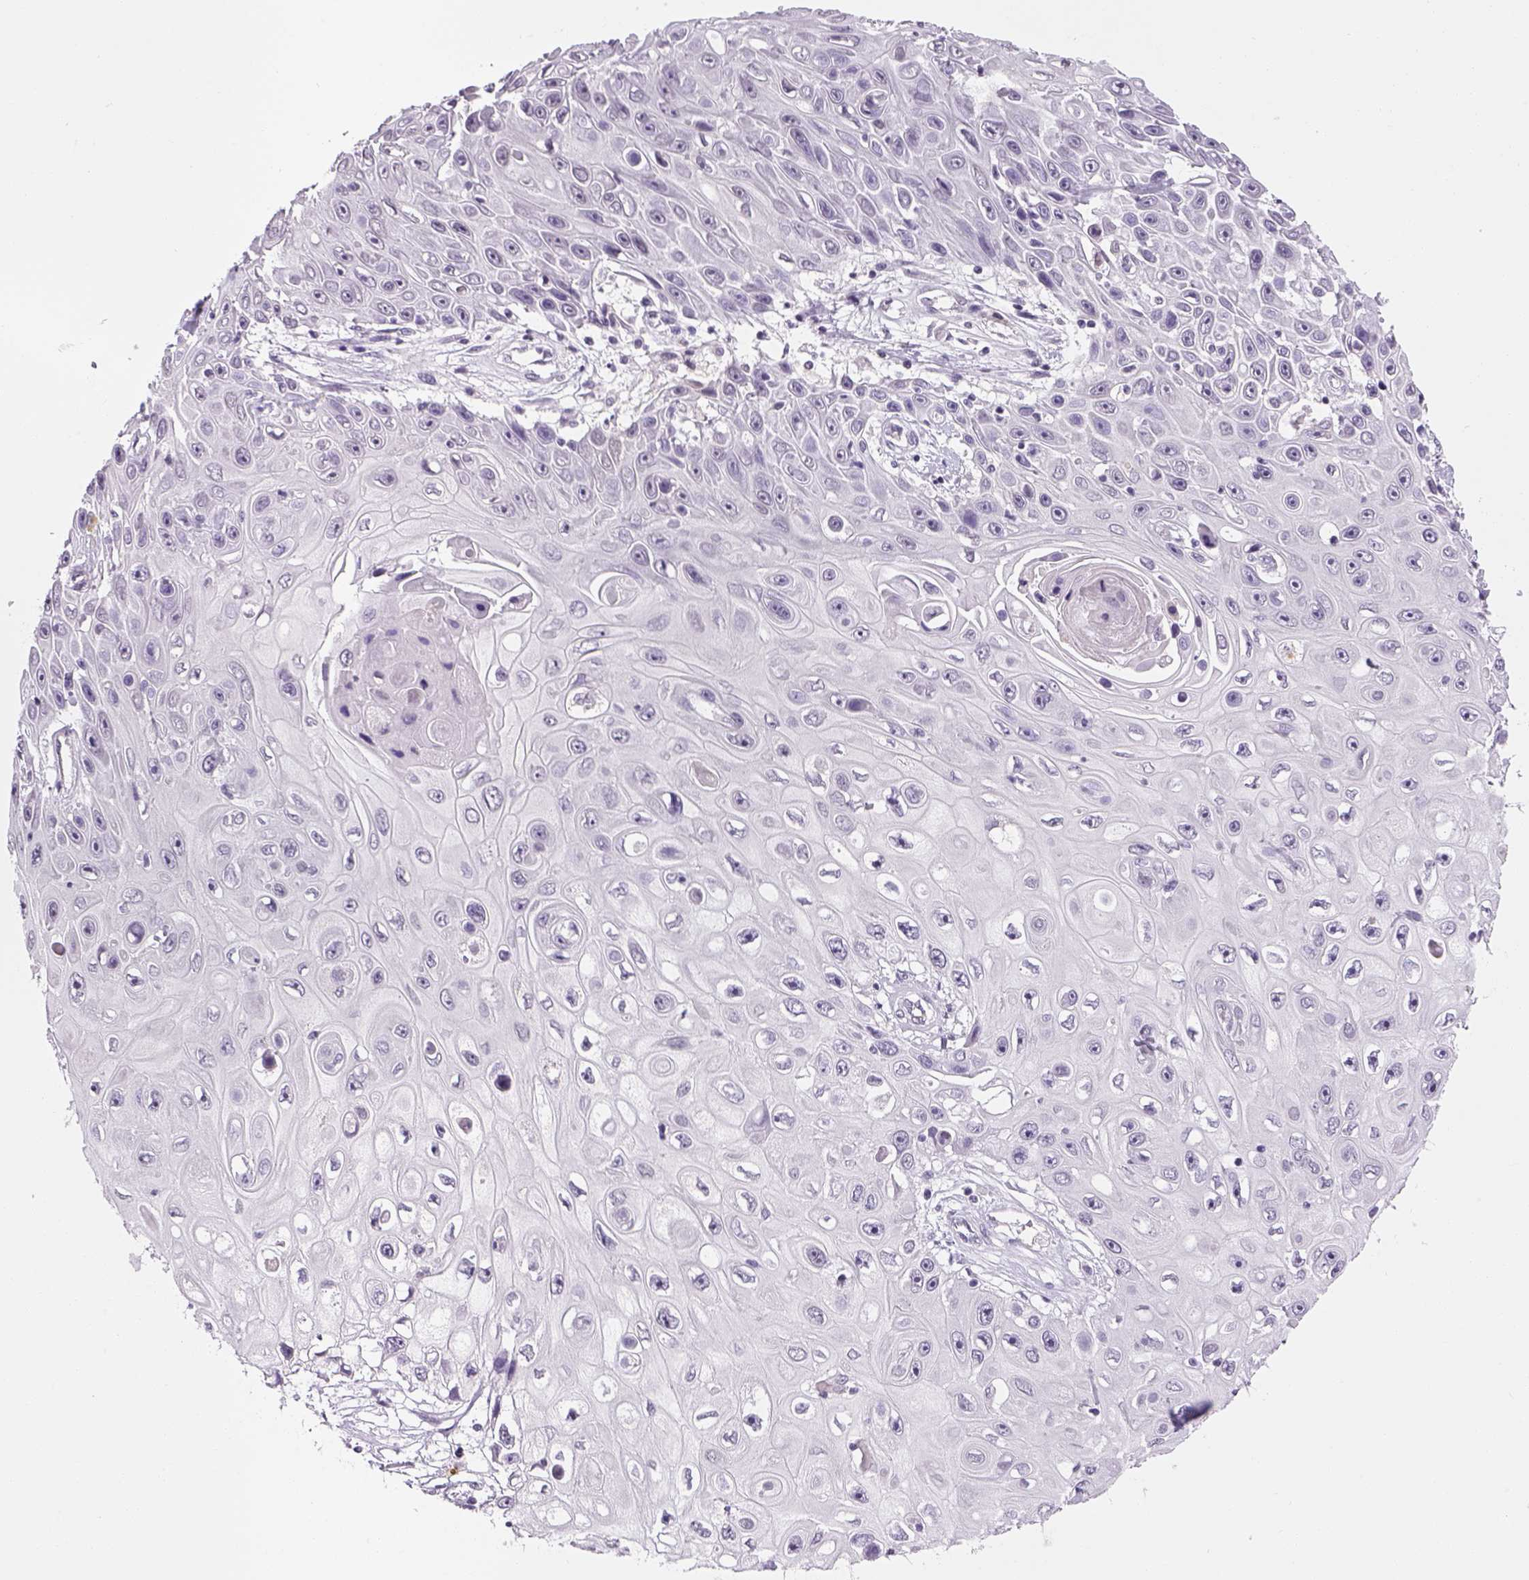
{"staining": {"intensity": "negative", "quantity": "none", "location": "none"}, "tissue": "skin cancer", "cell_type": "Tumor cells", "image_type": "cancer", "snomed": [{"axis": "morphology", "description": "Squamous cell carcinoma, NOS"}, {"axis": "topography", "description": "Skin"}], "caption": "DAB immunohistochemical staining of skin cancer (squamous cell carcinoma) exhibits no significant positivity in tumor cells.", "gene": "PRRT1", "patient": {"sex": "male", "age": 82}}